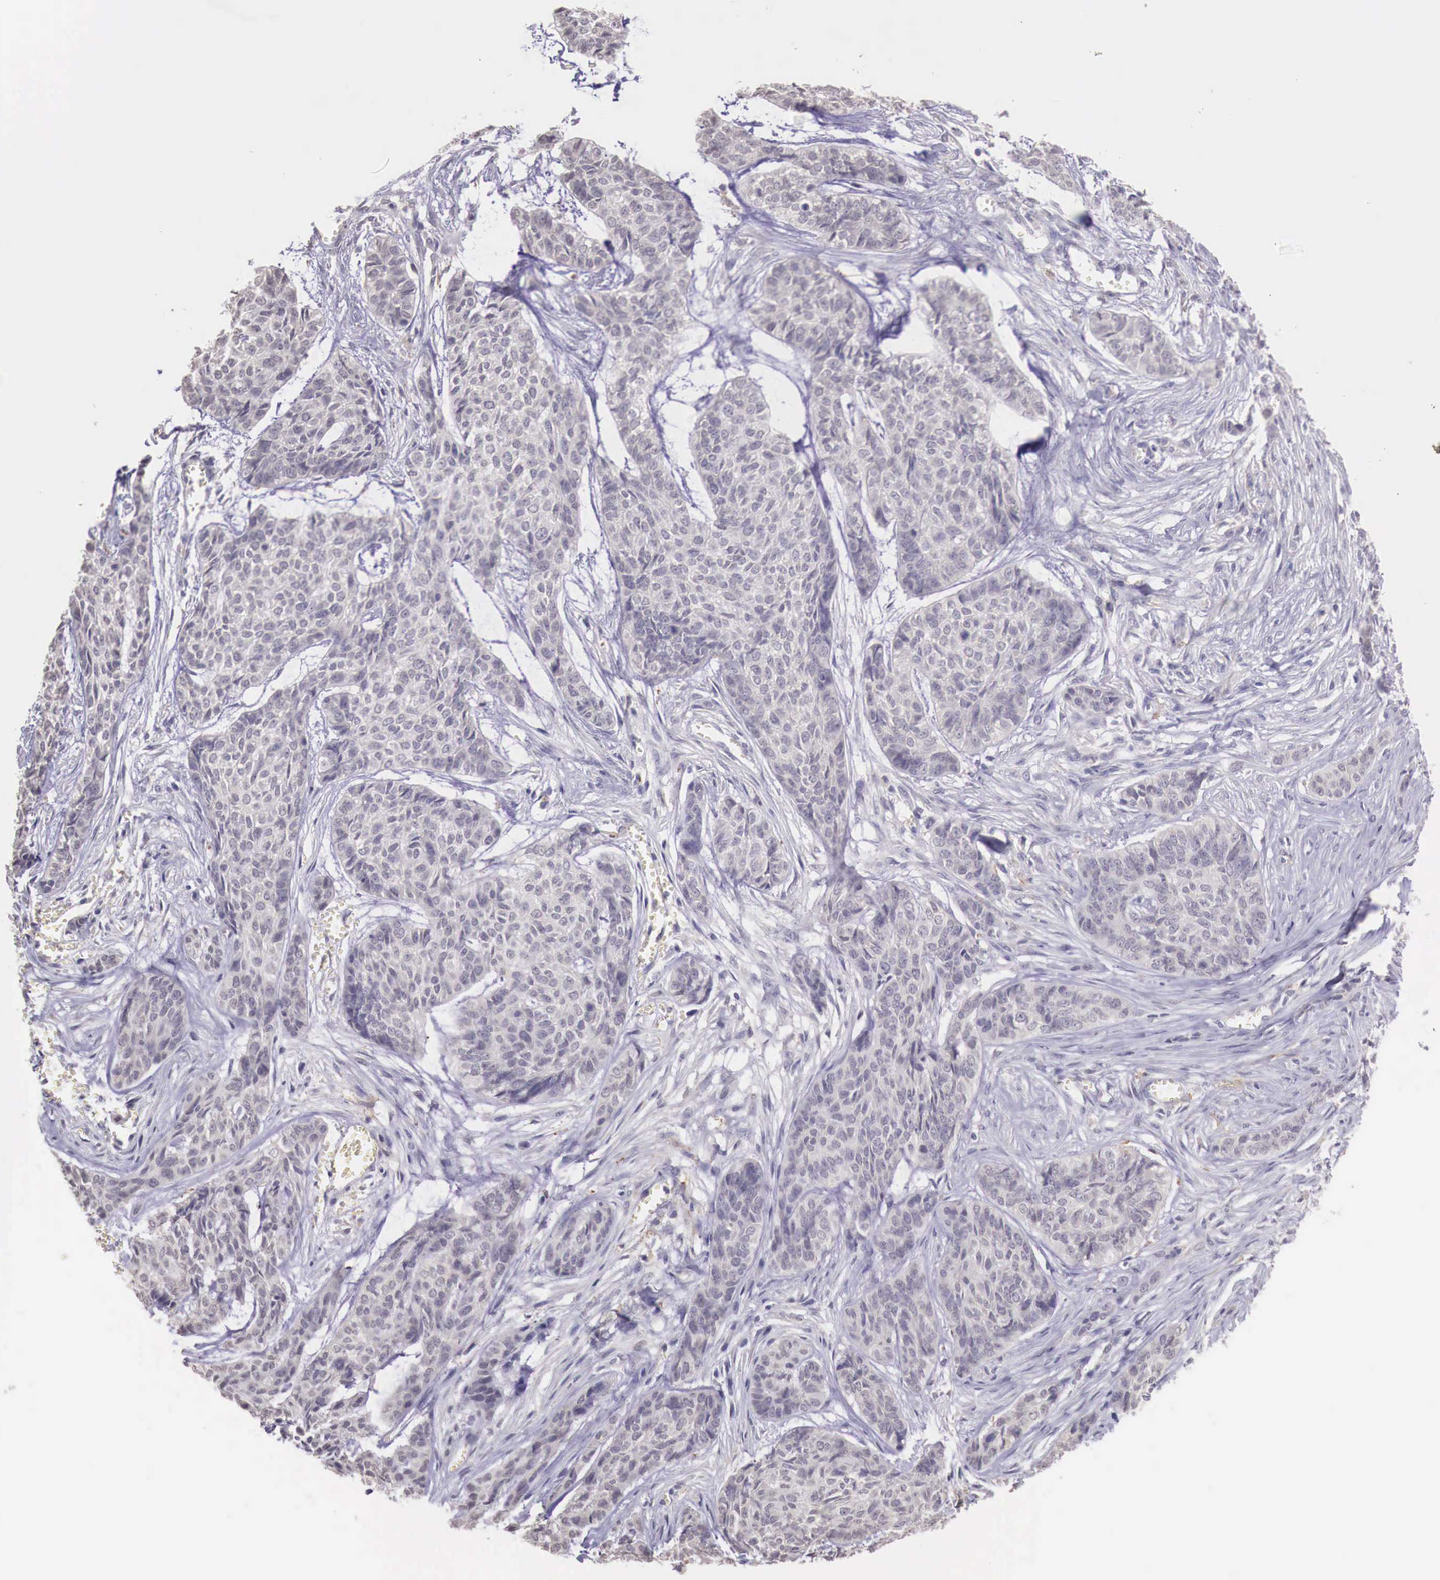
{"staining": {"intensity": "weak", "quantity": "<25%", "location": "cytoplasmic/membranous"}, "tissue": "skin cancer", "cell_type": "Tumor cells", "image_type": "cancer", "snomed": [{"axis": "morphology", "description": "Normal tissue, NOS"}, {"axis": "morphology", "description": "Basal cell carcinoma"}, {"axis": "topography", "description": "Skin"}], "caption": "Tumor cells are negative for protein expression in human skin cancer (basal cell carcinoma).", "gene": "CHRDL1", "patient": {"sex": "female", "age": 65}}